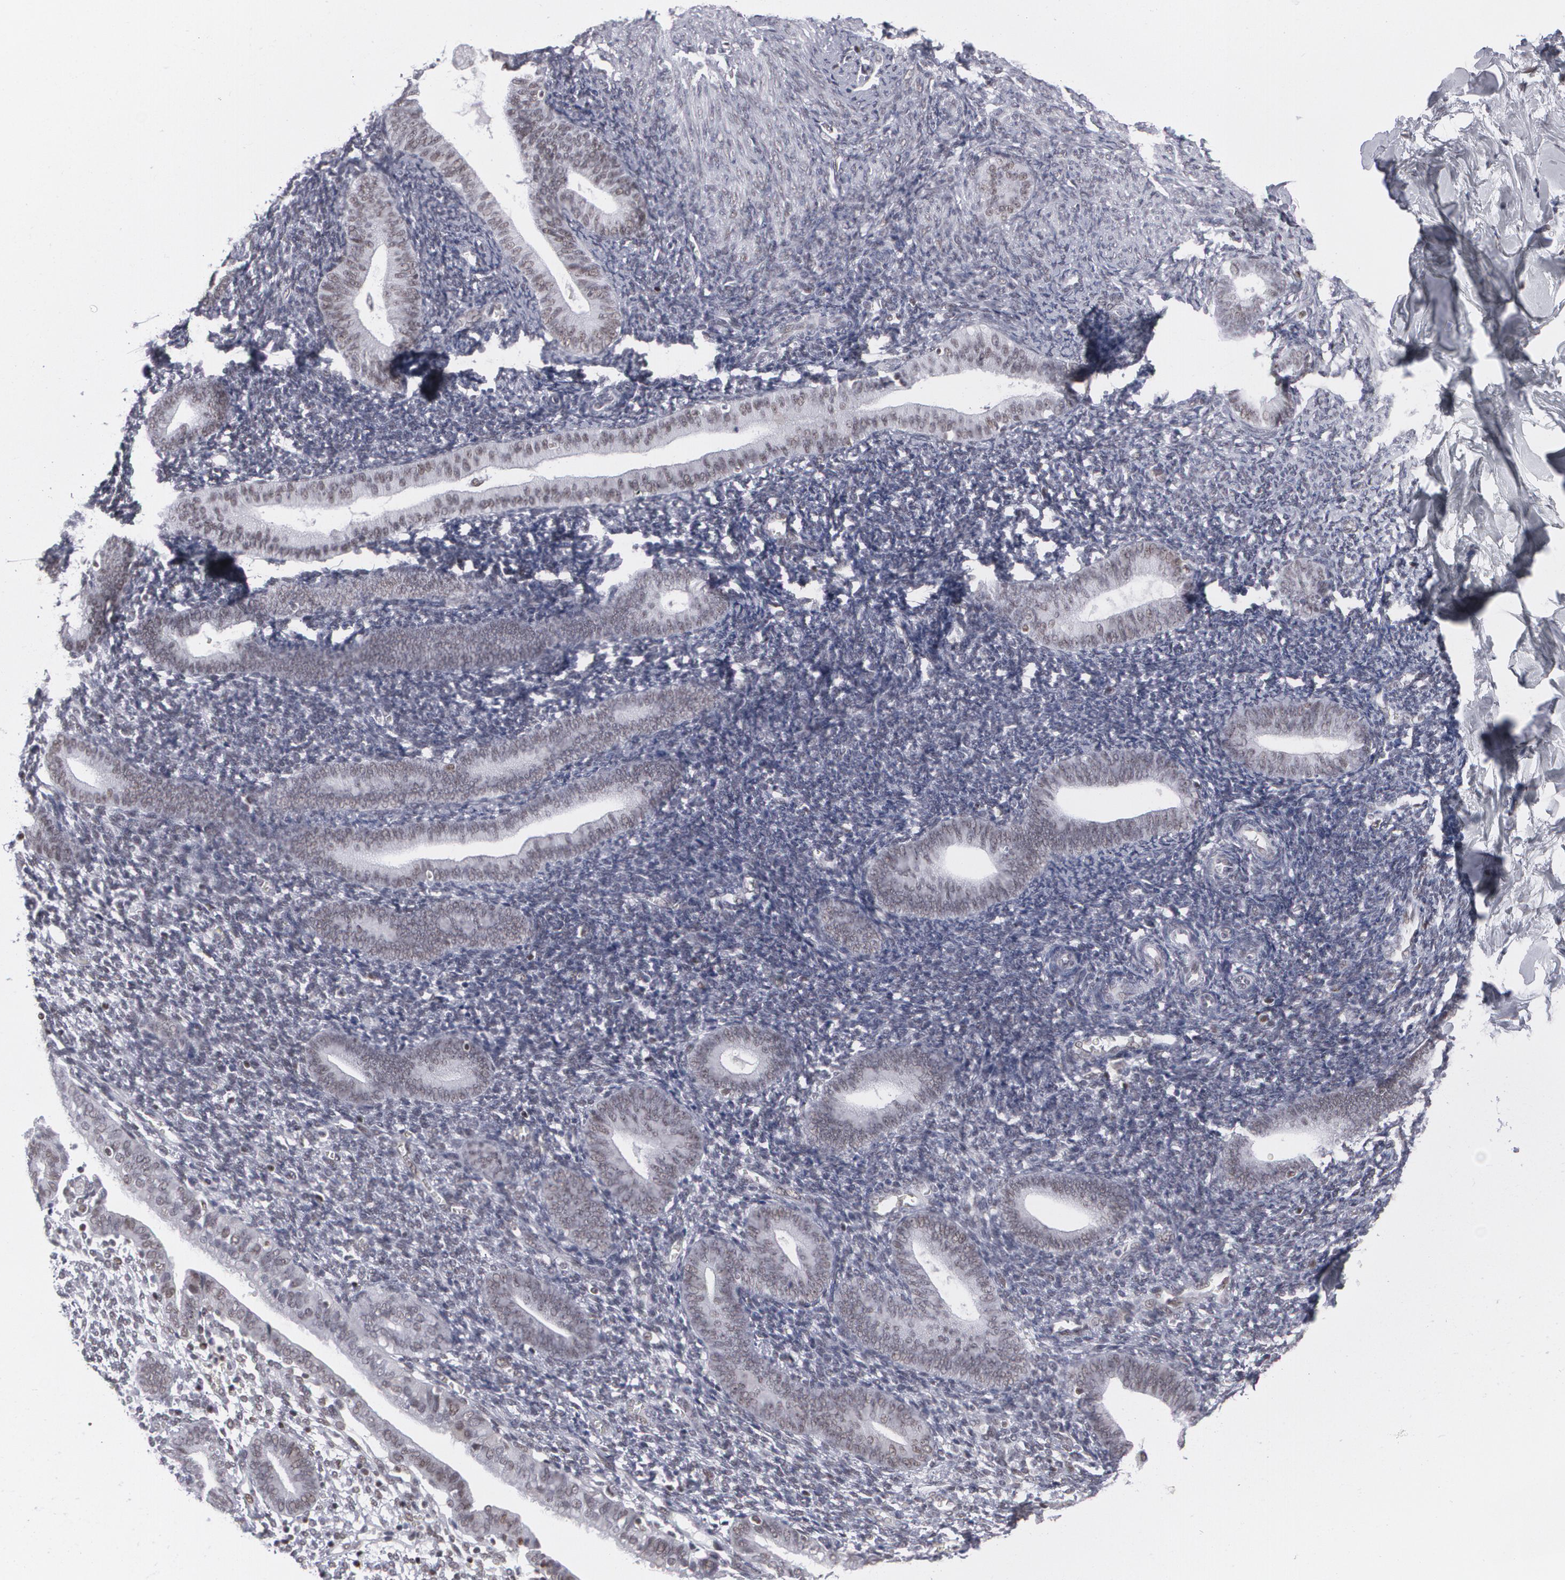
{"staining": {"intensity": "negative", "quantity": "none", "location": "none"}, "tissue": "endometrium", "cell_type": "Cells in endometrial stroma", "image_type": "normal", "snomed": [{"axis": "morphology", "description": "Normal tissue, NOS"}, {"axis": "topography", "description": "Smooth muscle"}, {"axis": "topography", "description": "Endometrium"}], "caption": "This is an IHC histopathology image of benign endometrium. There is no expression in cells in endometrial stroma.", "gene": "MCL1", "patient": {"sex": "female", "age": 57}}